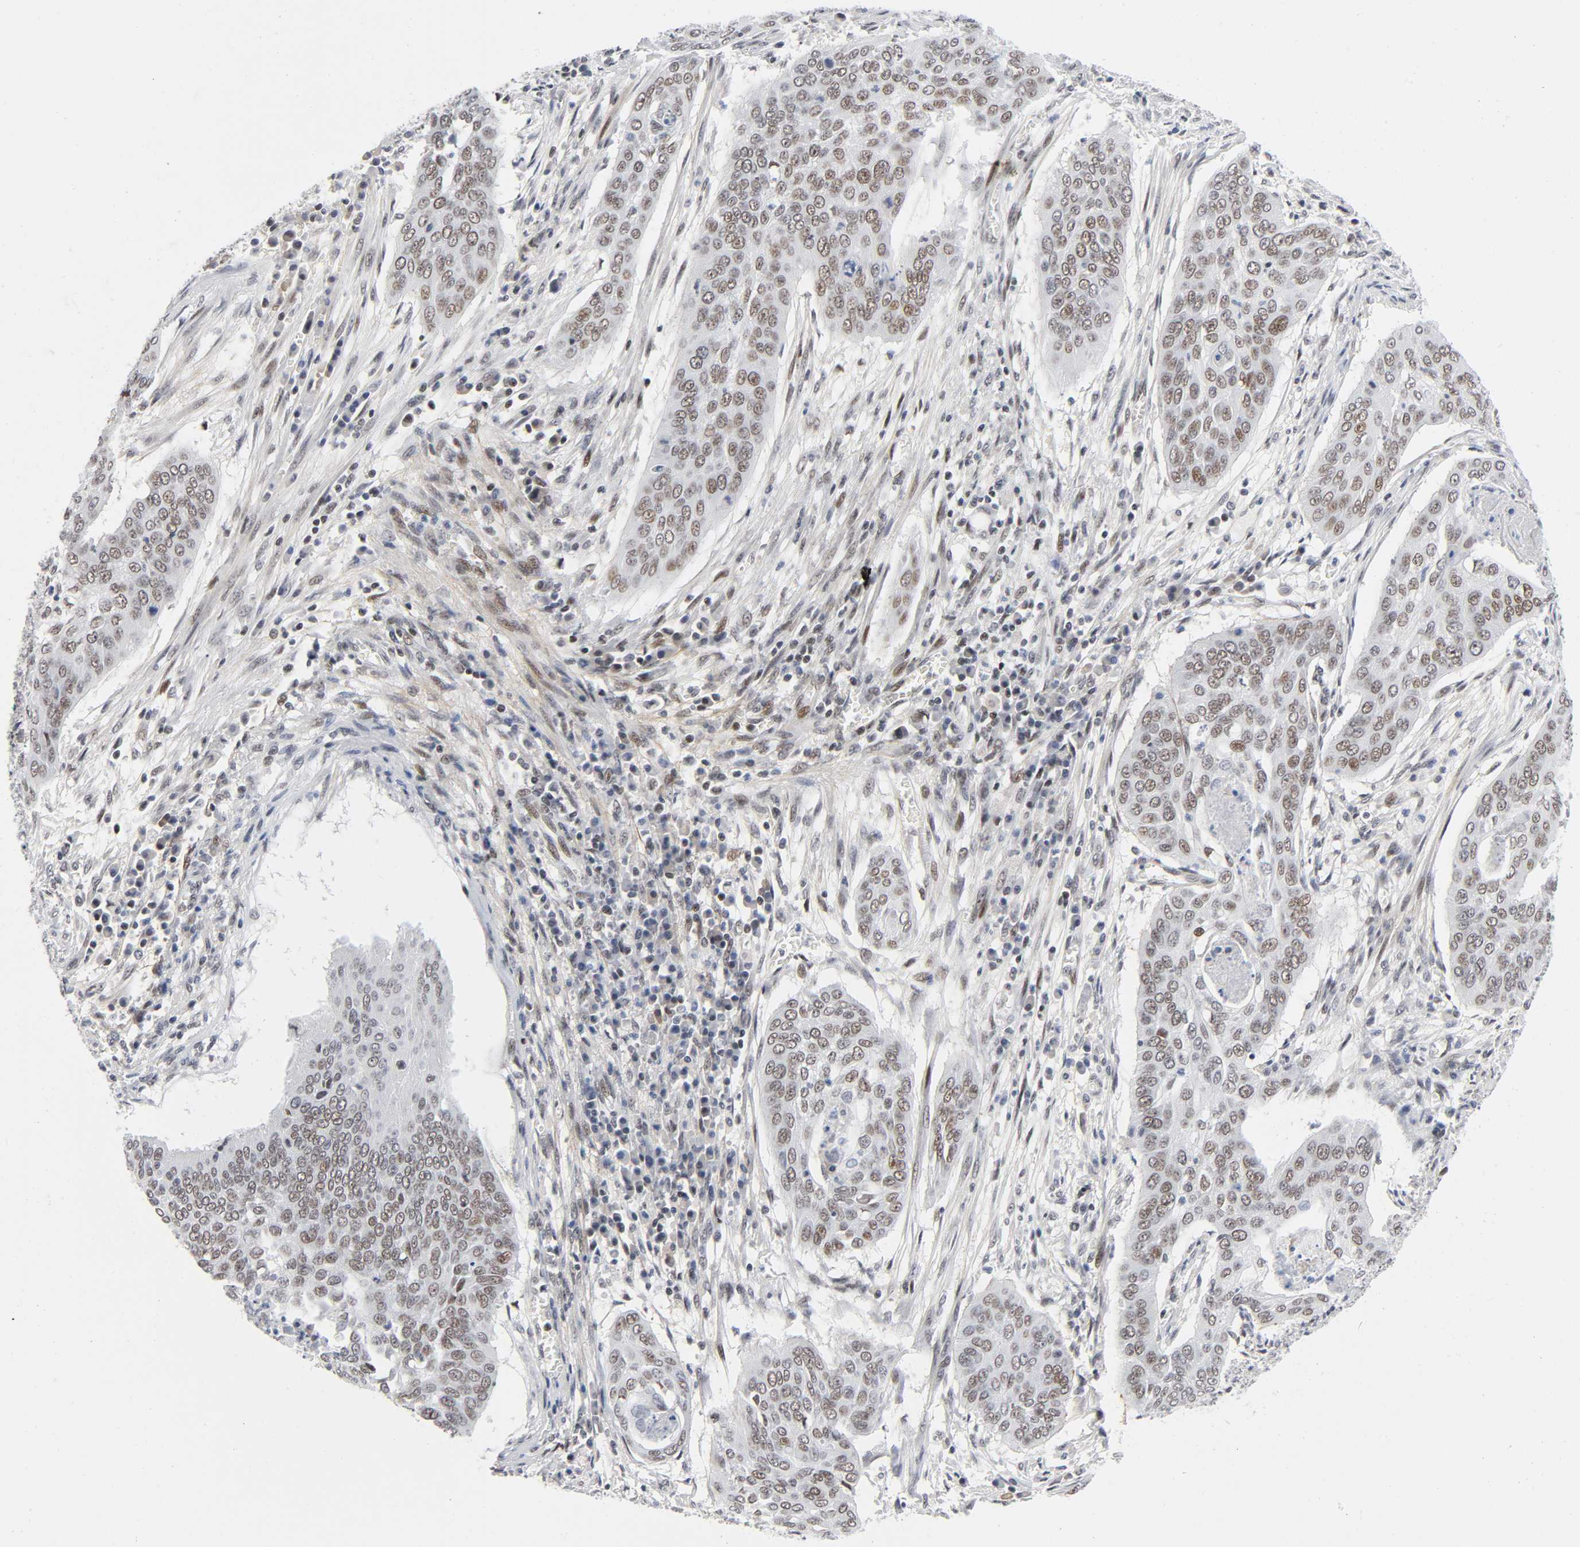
{"staining": {"intensity": "moderate", "quantity": ">75%", "location": "cytoplasmic/membranous,nuclear"}, "tissue": "cervical cancer", "cell_type": "Tumor cells", "image_type": "cancer", "snomed": [{"axis": "morphology", "description": "Squamous cell carcinoma, NOS"}, {"axis": "topography", "description": "Cervix"}], "caption": "Human cervical squamous cell carcinoma stained for a protein (brown) reveals moderate cytoplasmic/membranous and nuclear positive expression in approximately >75% of tumor cells.", "gene": "DIDO1", "patient": {"sex": "female", "age": 39}}